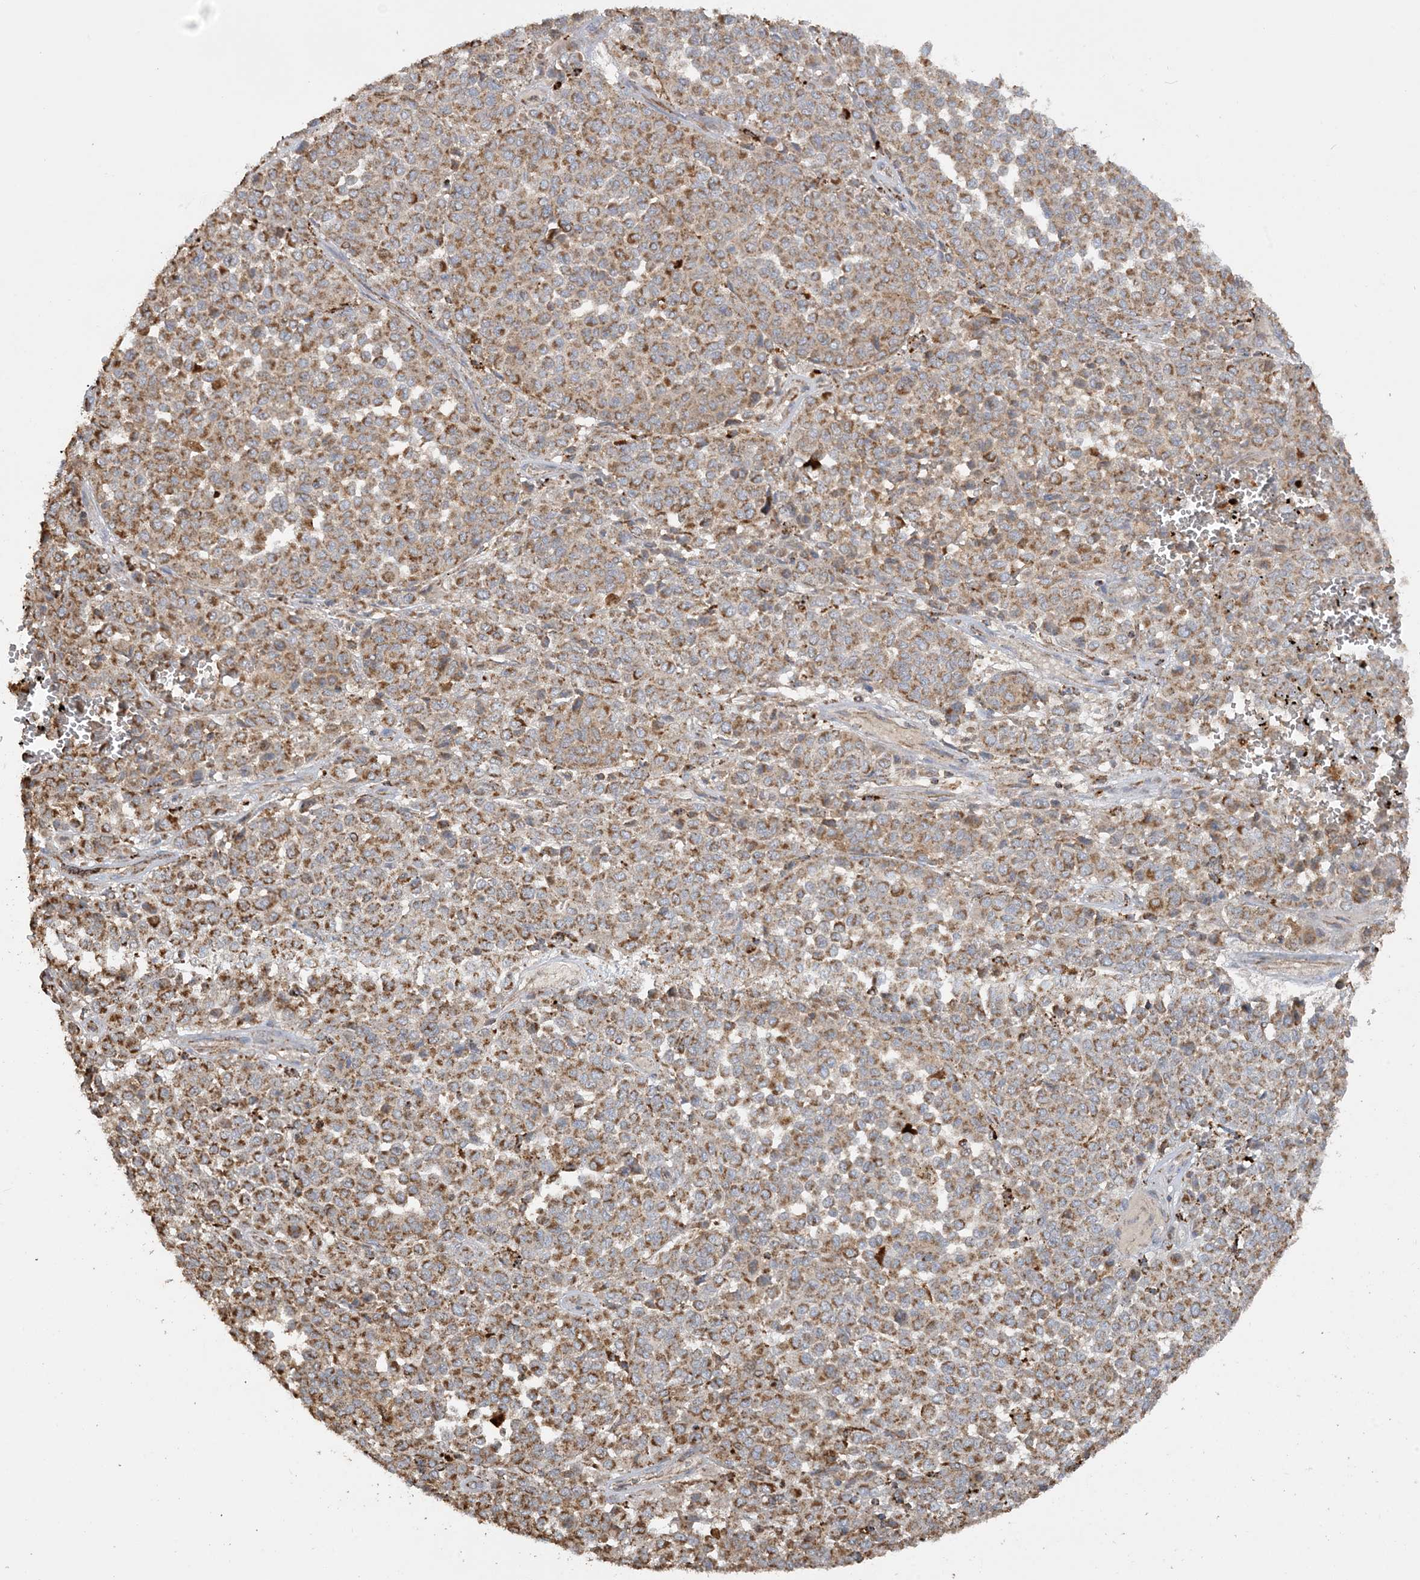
{"staining": {"intensity": "moderate", "quantity": ">75%", "location": "cytoplasmic/membranous"}, "tissue": "melanoma", "cell_type": "Tumor cells", "image_type": "cancer", "snomed": [{"axis": "morphology", "description": "Malignant melanoma, Metastatic site"}, {"axis": "topography", "description": "Pancreas"}], "caption": "Moderate cytoplasmic/membranous expression is seen in about >75% of tumor cells in melanoma. (DAB IHC with brightfield microscopy, high magnification).", "gene": "AGA", "patient": {"sex": "female", "age": 30}}